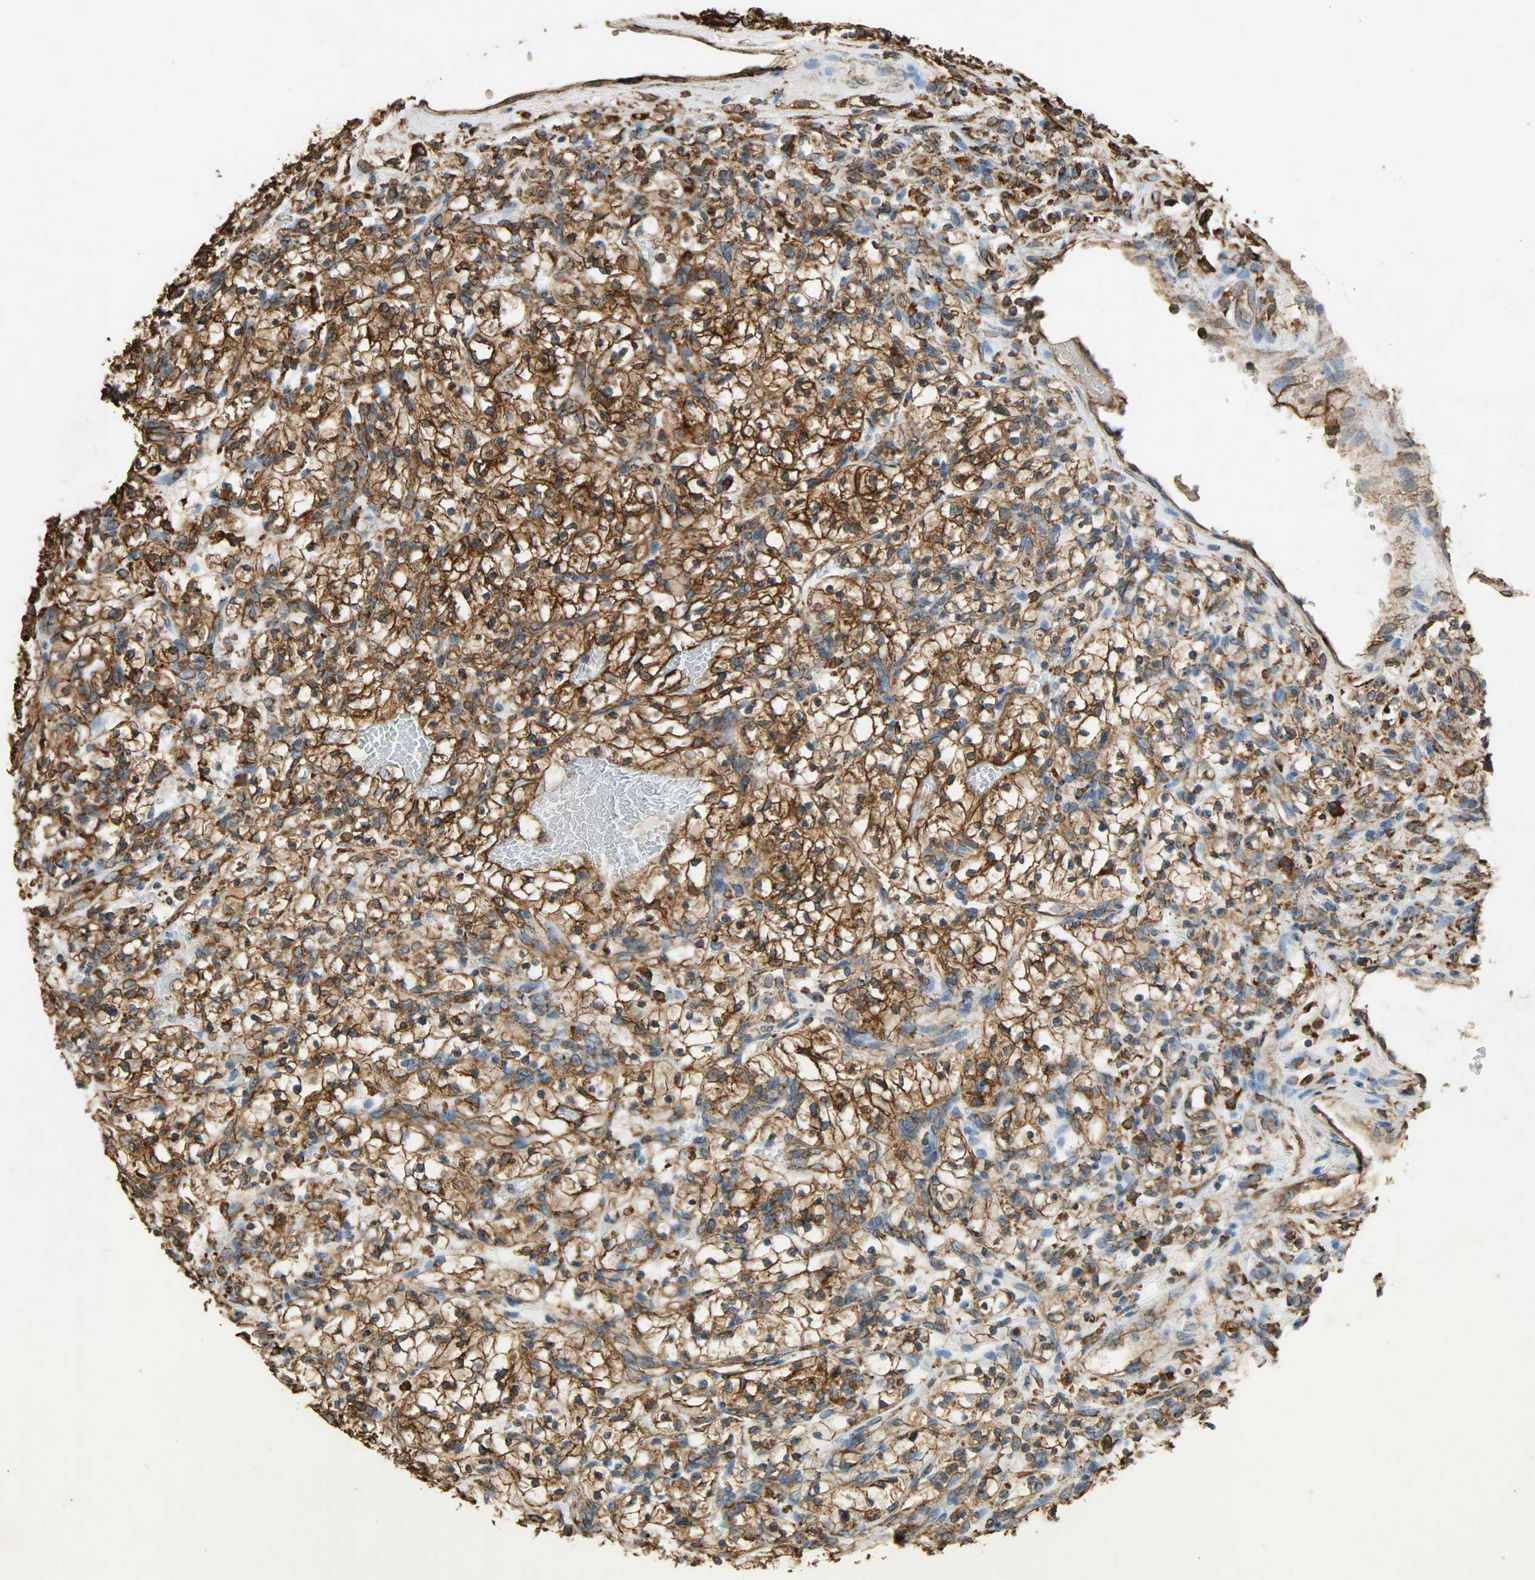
{"staining": {"intensity": "strong", "quantity": ">75%", "location": "cytoplasmic/membranous"}, "tissue": "renal cancer", "cell_type": "Tumor cells", "image_type": "cancer", "snomed": [{"axis": "morphology", "description": "Adenocarcinoma, NOS"}, {"axis": "topography", "description": "Kidney"}], "caption": "A high-resolution photomicrograph shows IHC staining of renal cancer (adenocarcinoma), which displays strong cytoplasmic/membranous expression in approximately >75% of tumor cells. The protein of interest is stained brown, and the nuclei are stained in blue (DAB (3,3'-diaminobenzidine) IHC with brightfield microscopy, high magnification).", "gene": "HSP90B1", "patient": {"sex": "female", "age": 57}}